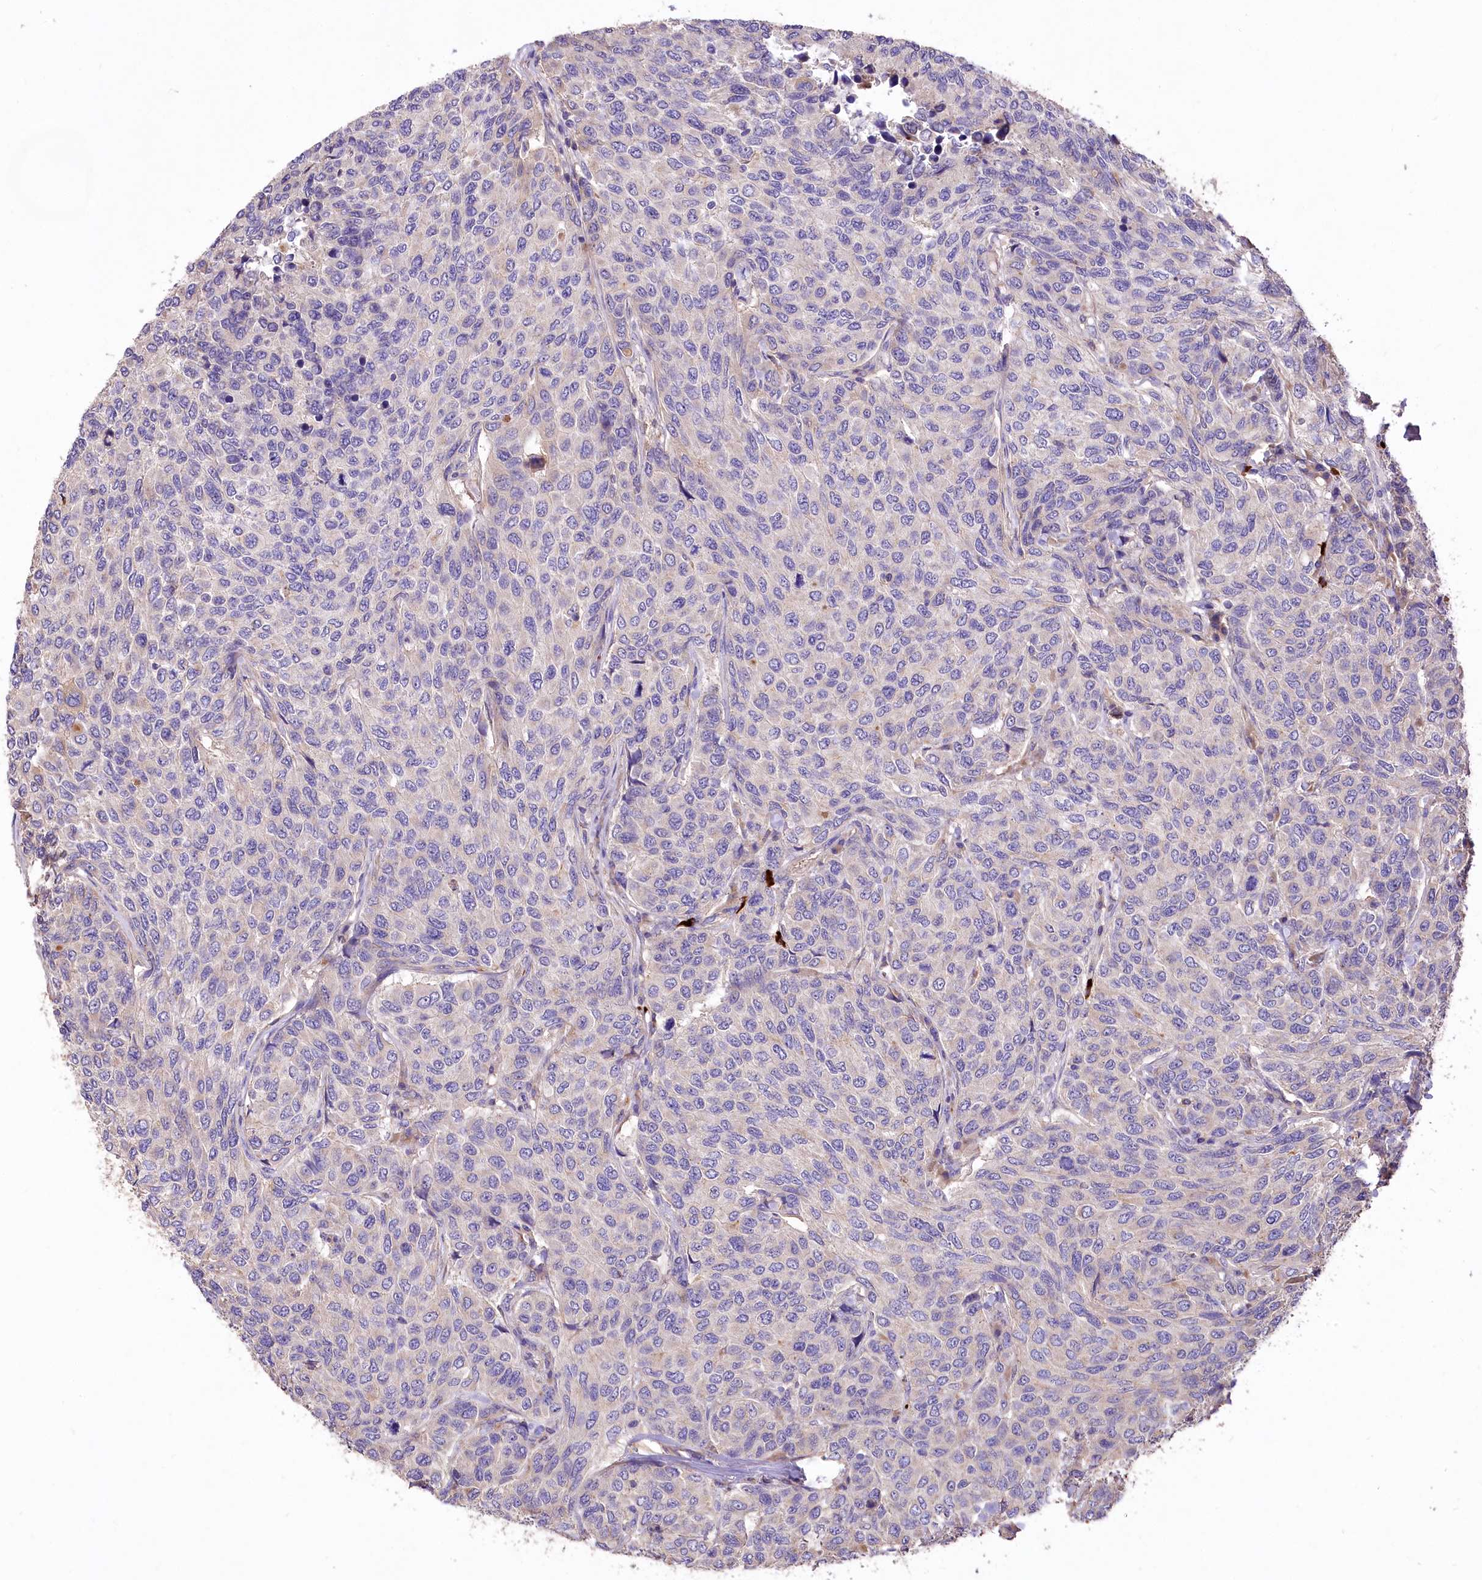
{"staining": {"intensity": "negative", "quantity": "none", "location": "none"}, "tissue": "breast cancer", "cell_type": "Tumor cells", "image_type": "cancer", "snomed": [{"axis": "morphology", "description": "Duct carcinoma"}, {"axis": "topography", "description": "Breast"}], "caption": "Immunohistochemistry histopathology image of human breast cancer (invasive ductal carcinoma) stained for a protein (brown), which exhibits no expression in tumor cells.", "gene": "PCYOX1L", "patient": {"sex": "female", "age": 55}}